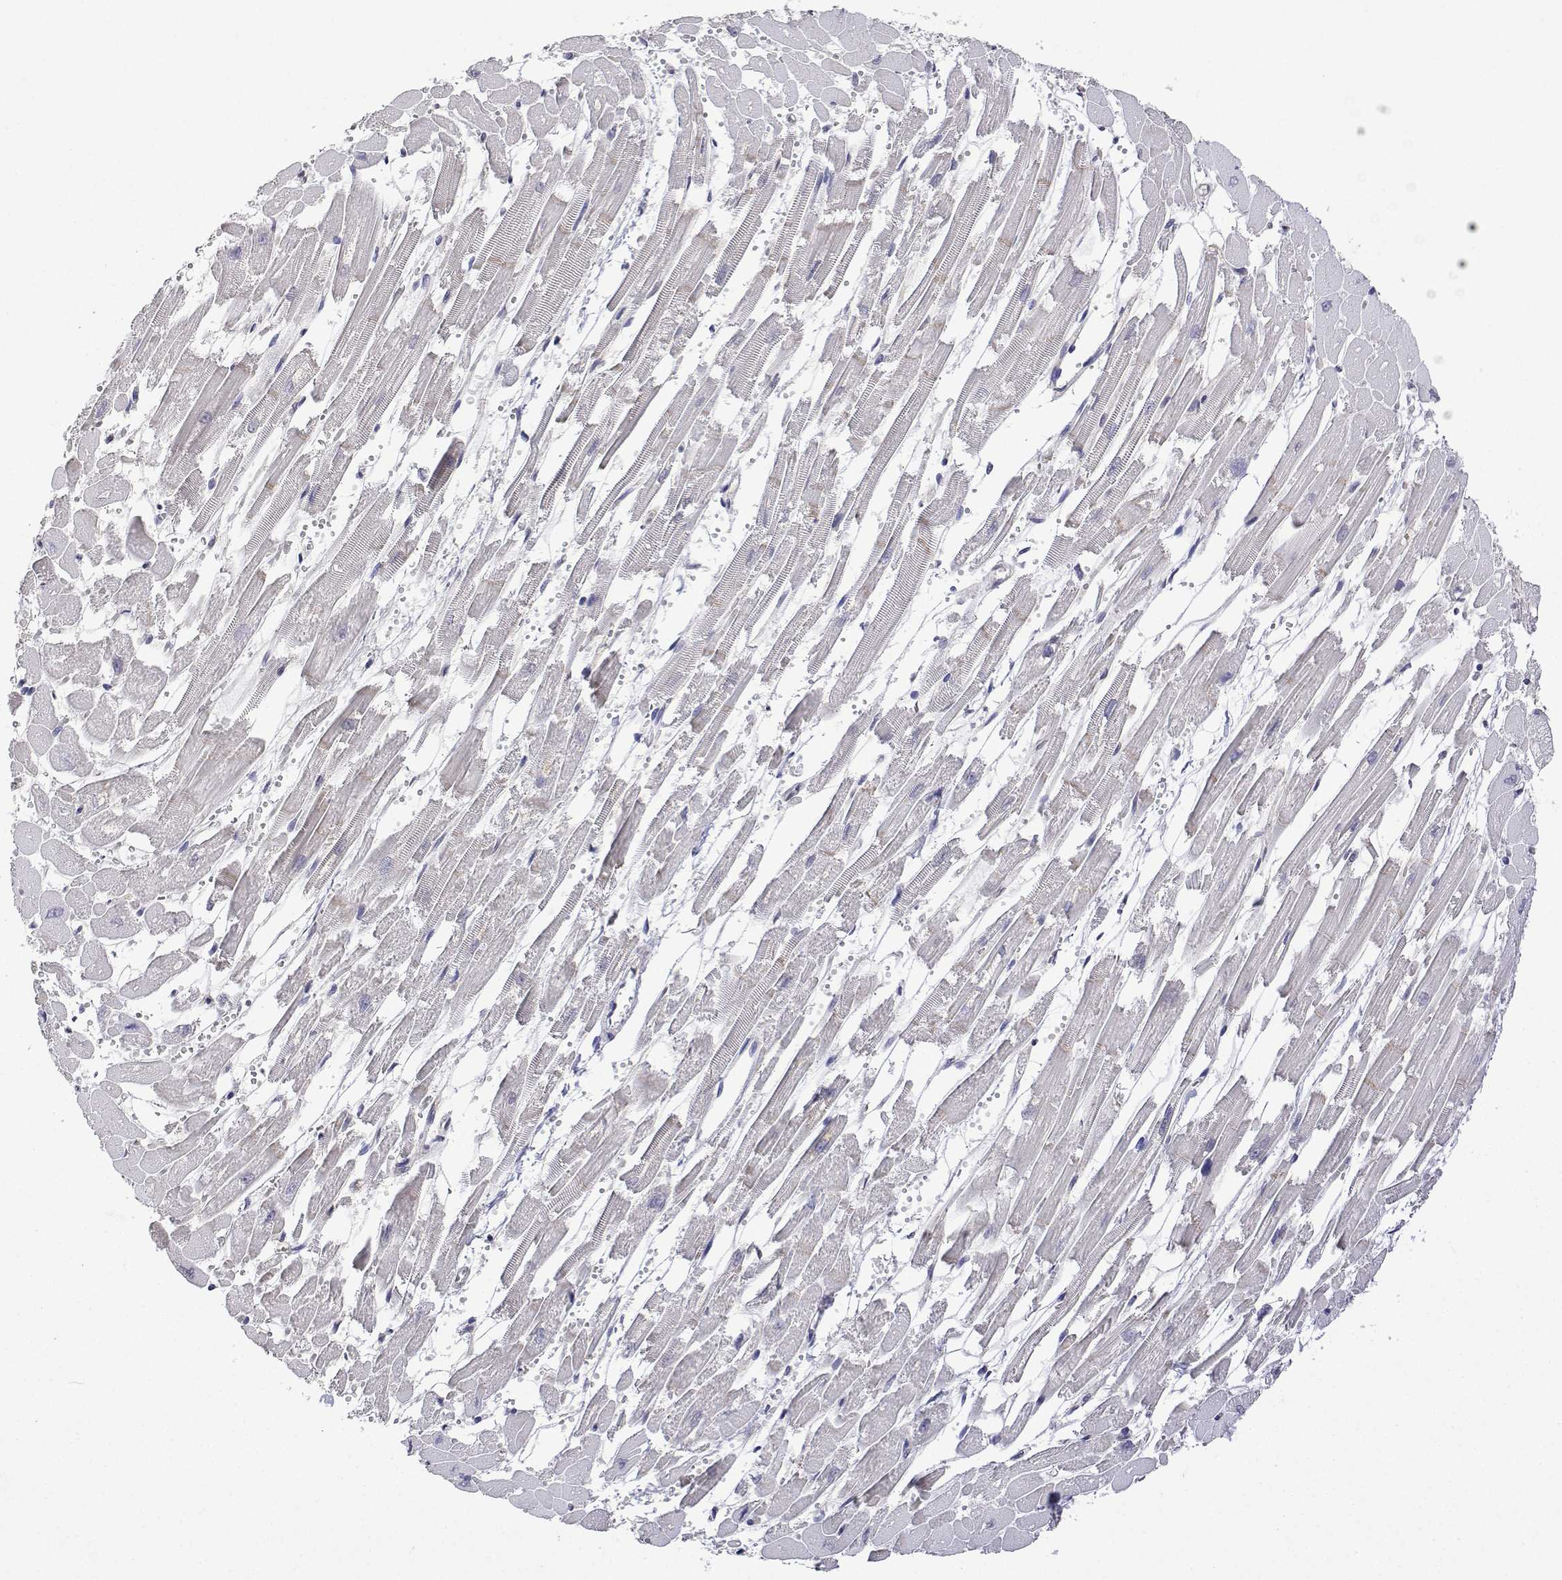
{"staining": {"intensity": "negative", "quantity": "none", "location": "none"}, "tissue": "heart muscle", "cell_type": "Cardiomyocytes", "image_type": "normal", "snomed": [{"axis": "morphology", "description": "Normal tissue, NOS"}, {"axis": "topography", "description": "Heart"}], "caption": "Cardiomyocytes show no significant protein staining in unremarkable heart muscle.", "gene": "PLCB1", "patient": {"sex": "female", "age": 52}}